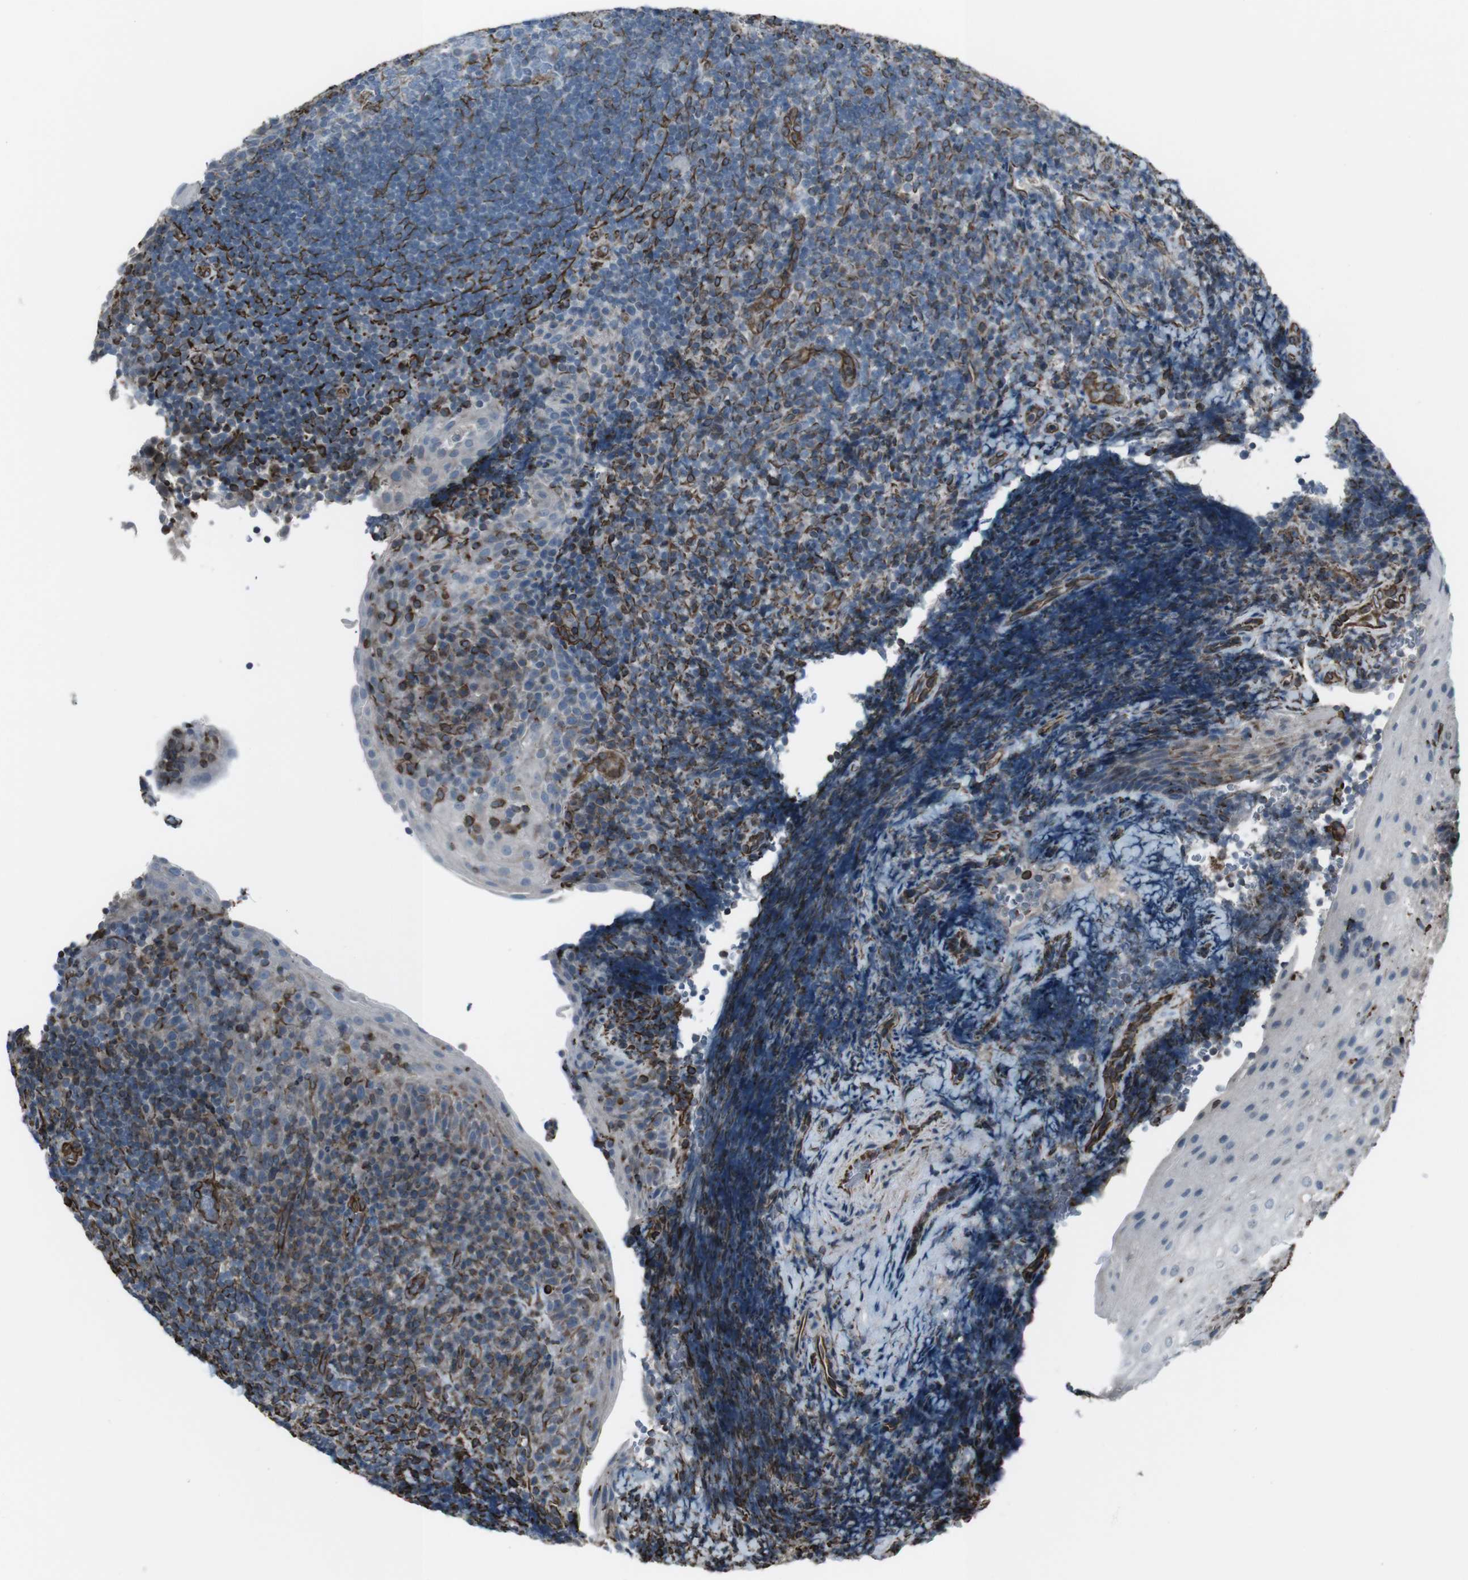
{"staining": {"intensity": "strong", "quantity": "<25%", "location": "cytoplasmic/membranous"}, "tissue": "tonsil", "cell_type": "Germinal center cells", "image_type": "normal", "snomed": [{"axis": "morphology", "description": "Normal tissue, NOS"}, {"axis": "topography", "description": "Tonsil"}], "caption": "Human tonsil stained for a protein (brown) exhibits strong cytoplasmic/membranous positive expression in approximately <25% of germinal center cells.", "gene": "TMEM141", "patient": {"sex": "male", "age": 37}}